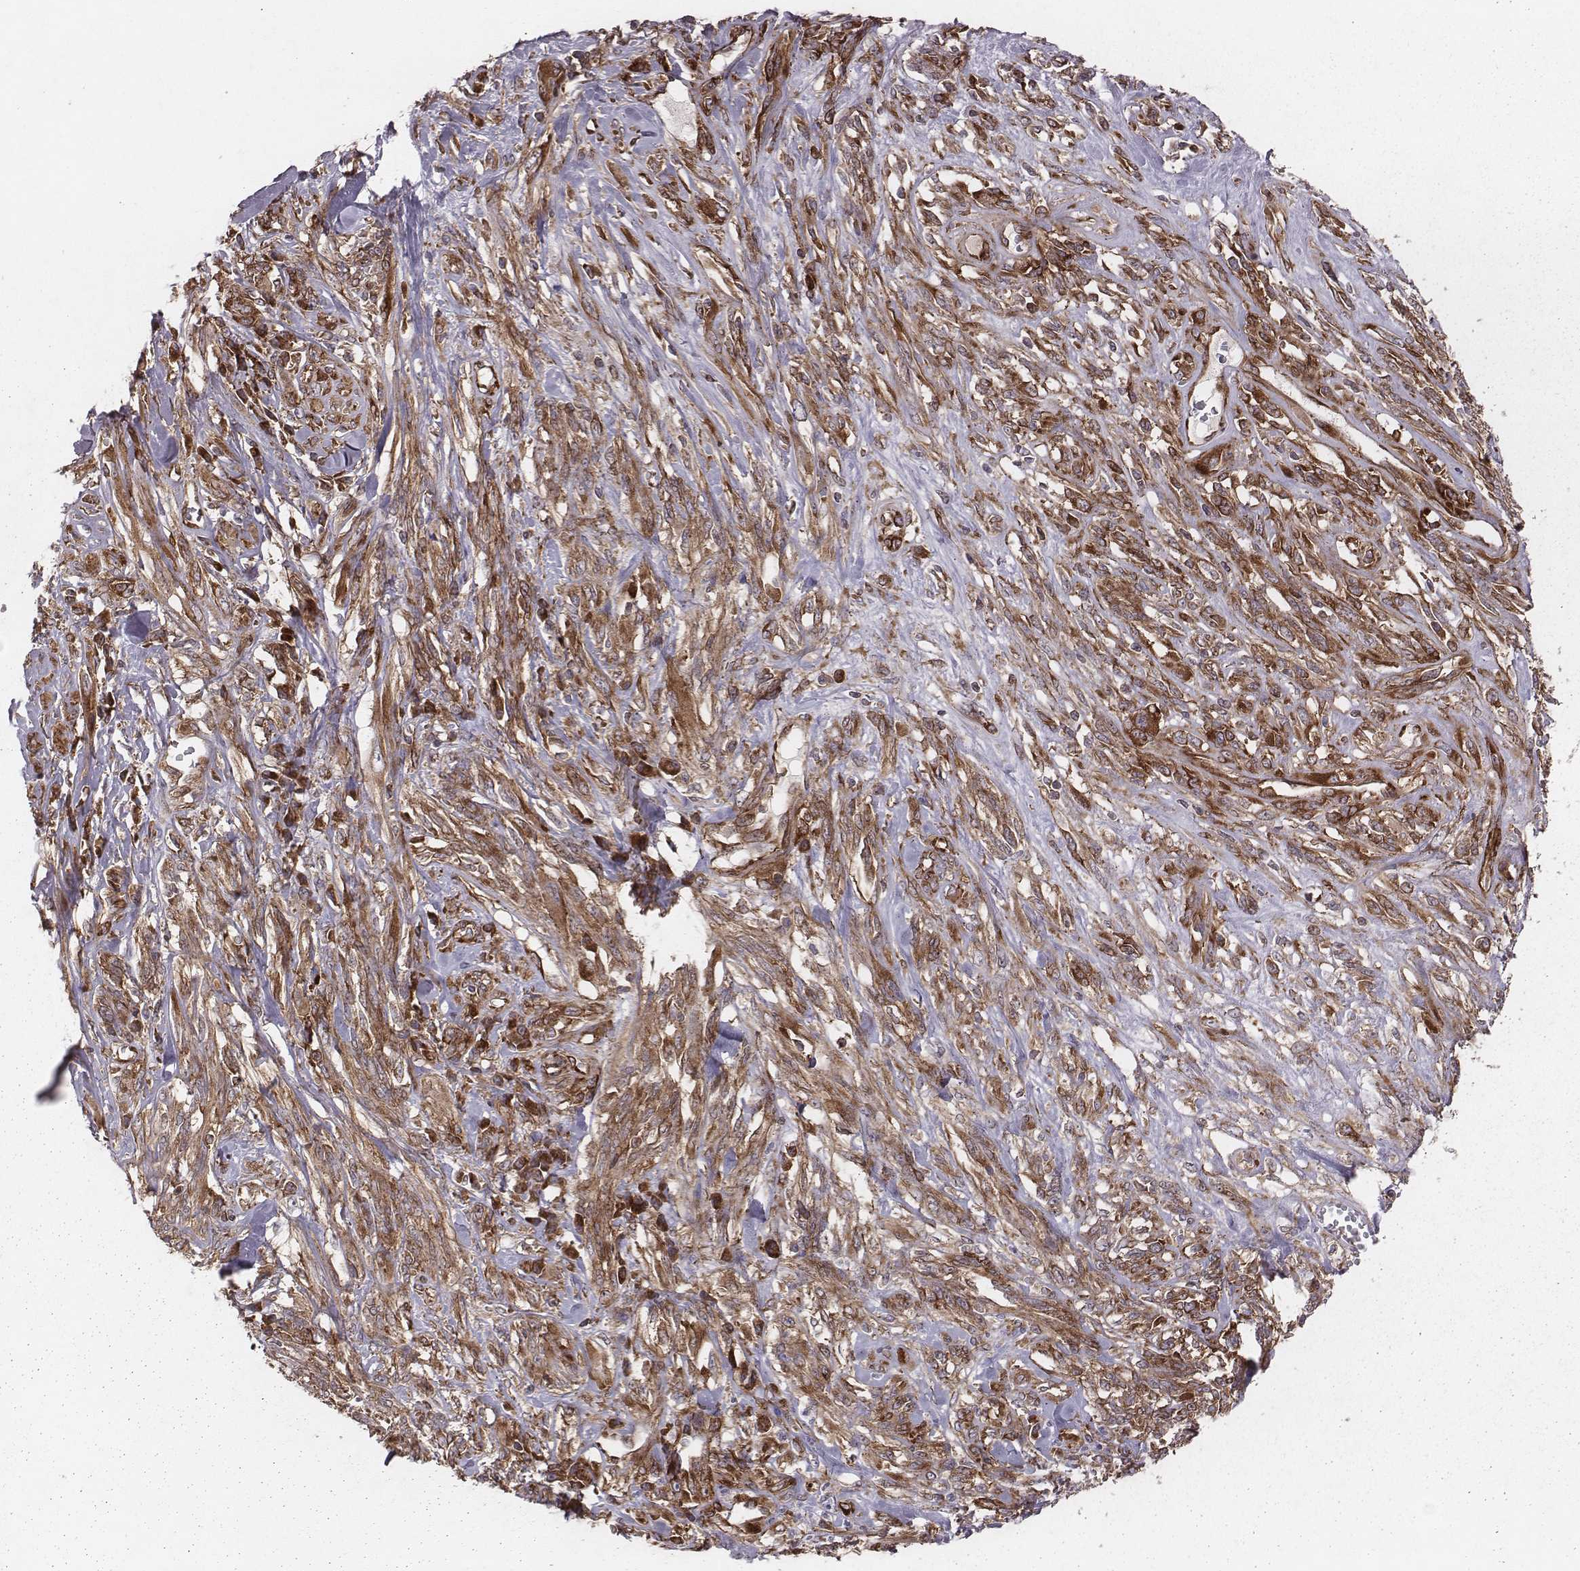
{"staining": {"intensity": "moderate", "quantity": ">75%", "location": "cytoplasmic/membranous"}, "tissue": "melanoma", "cell_type": "Tumor cells", "image_type": "cancer", "snomed": [{"axis": "morphology", "description": "Malignant melanoma, NOS"}, {"axis": "topography", "description": "Skin"}], "caption": "IHC staining of malignant melanoma, which displays medium levels of moderate cytoplasmic/membranous positivity in about >75% of tumor cells indicating moderate cytoplasmic/membranous protein staining. The staining was performed using DAB (3,3'-diaminobenzidine) (brown) for protein detection and nuclei were counterstained in hematoxylin (blue).", "gene": "TXLNA", "patient": {"sex": "female", "age": 91}}